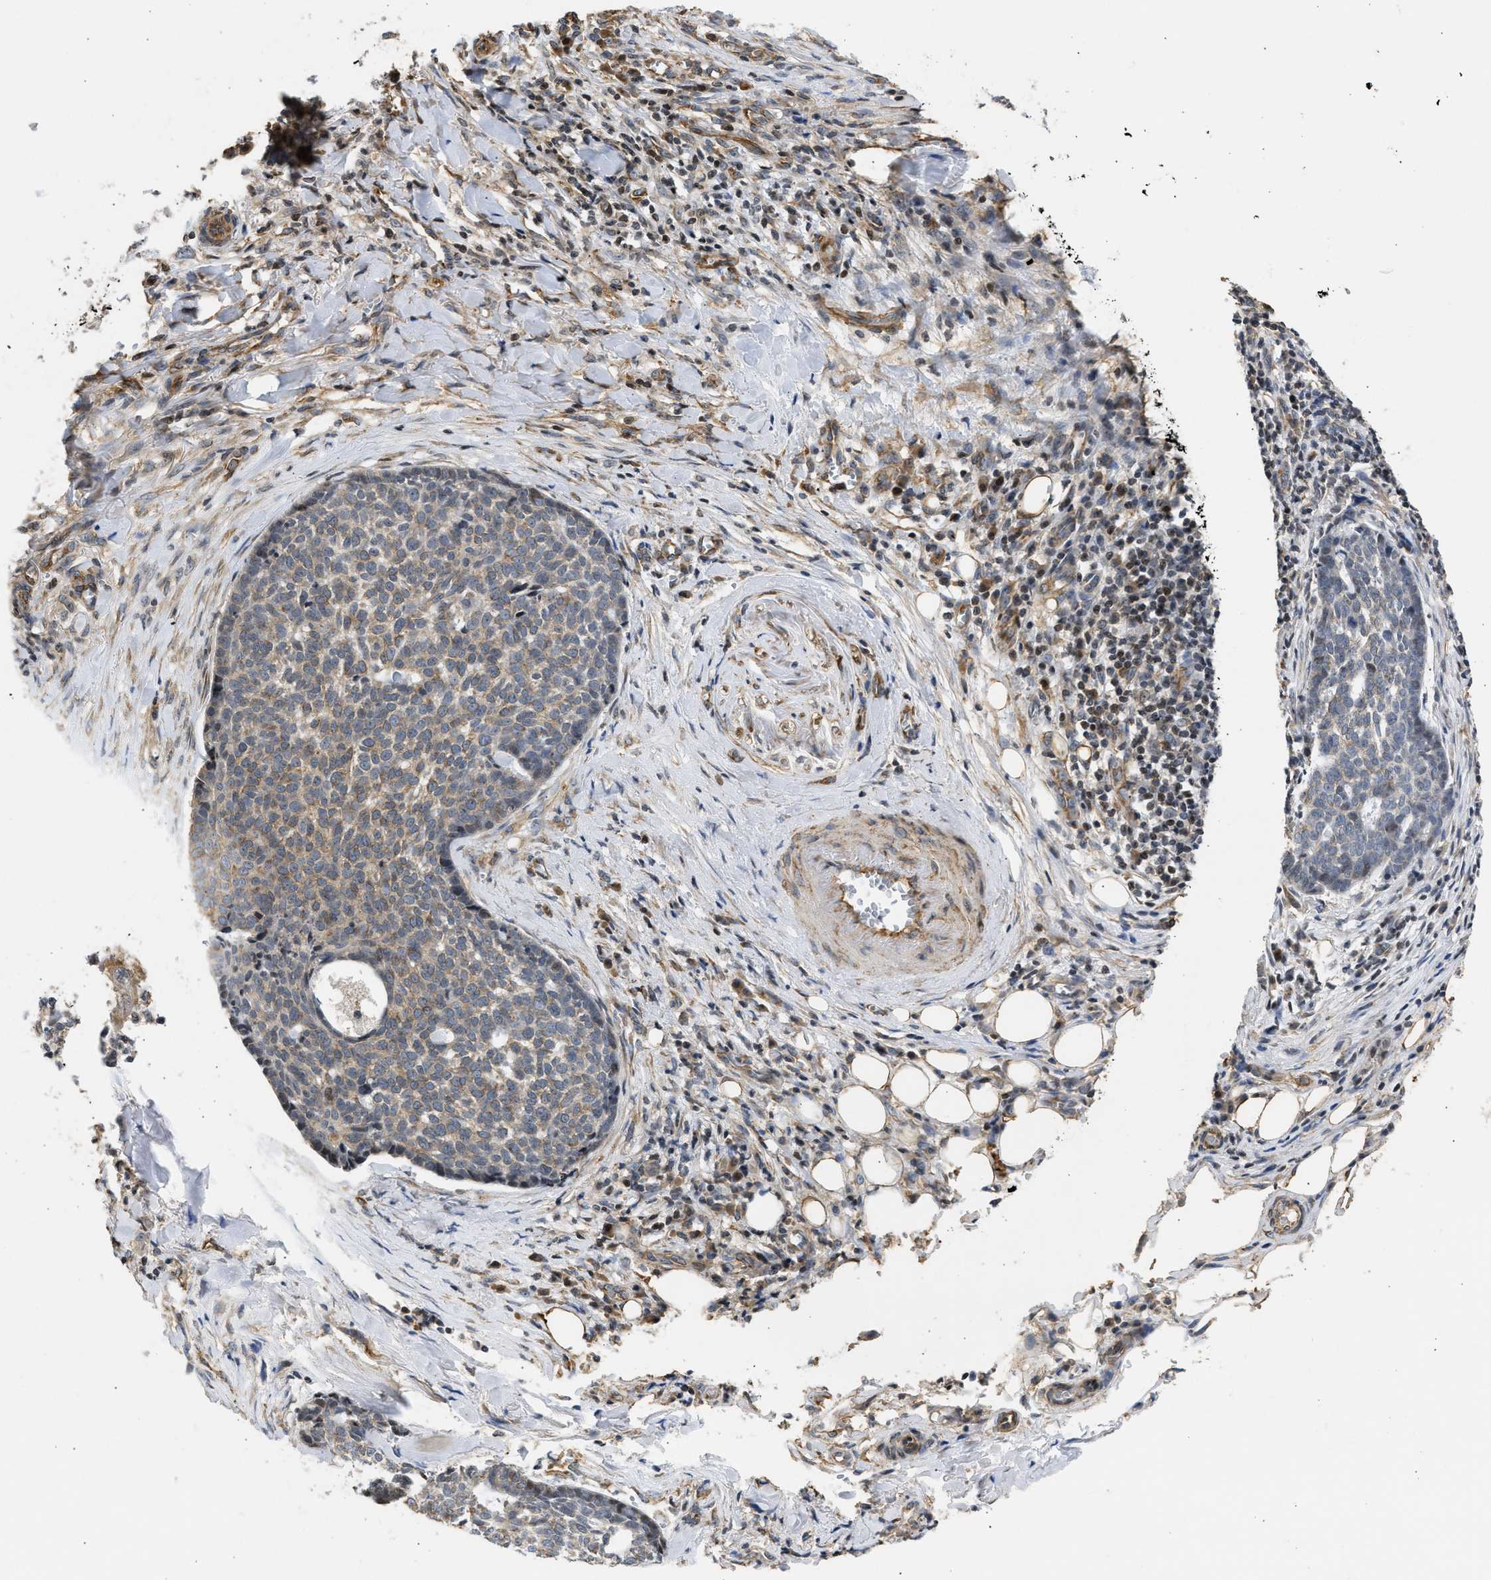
{"staining": {"intensity": "weak", "quantity": "25%-75%", "location": "cytoplasmic/membranous"}, "tissue": "skin cancer", "cell_type": "Tumor cells", "image_type": "cancer", "snomed": [{"axis": "morphology", "description": "Basal cell carcinoma"}, {"axis": "topography", "description": "Skin"}], "caption": "A micrograph of human skin cancer (basal cell carcinoma) stained for a protein displays weak cytoplasmic/membranous brown staining in tumor cells. (brown staining indicates protein expression, while blue staining denotes nuclei).", "gene": "ENSG00000142539", "patient": {"sex": "male", "age": 84}}